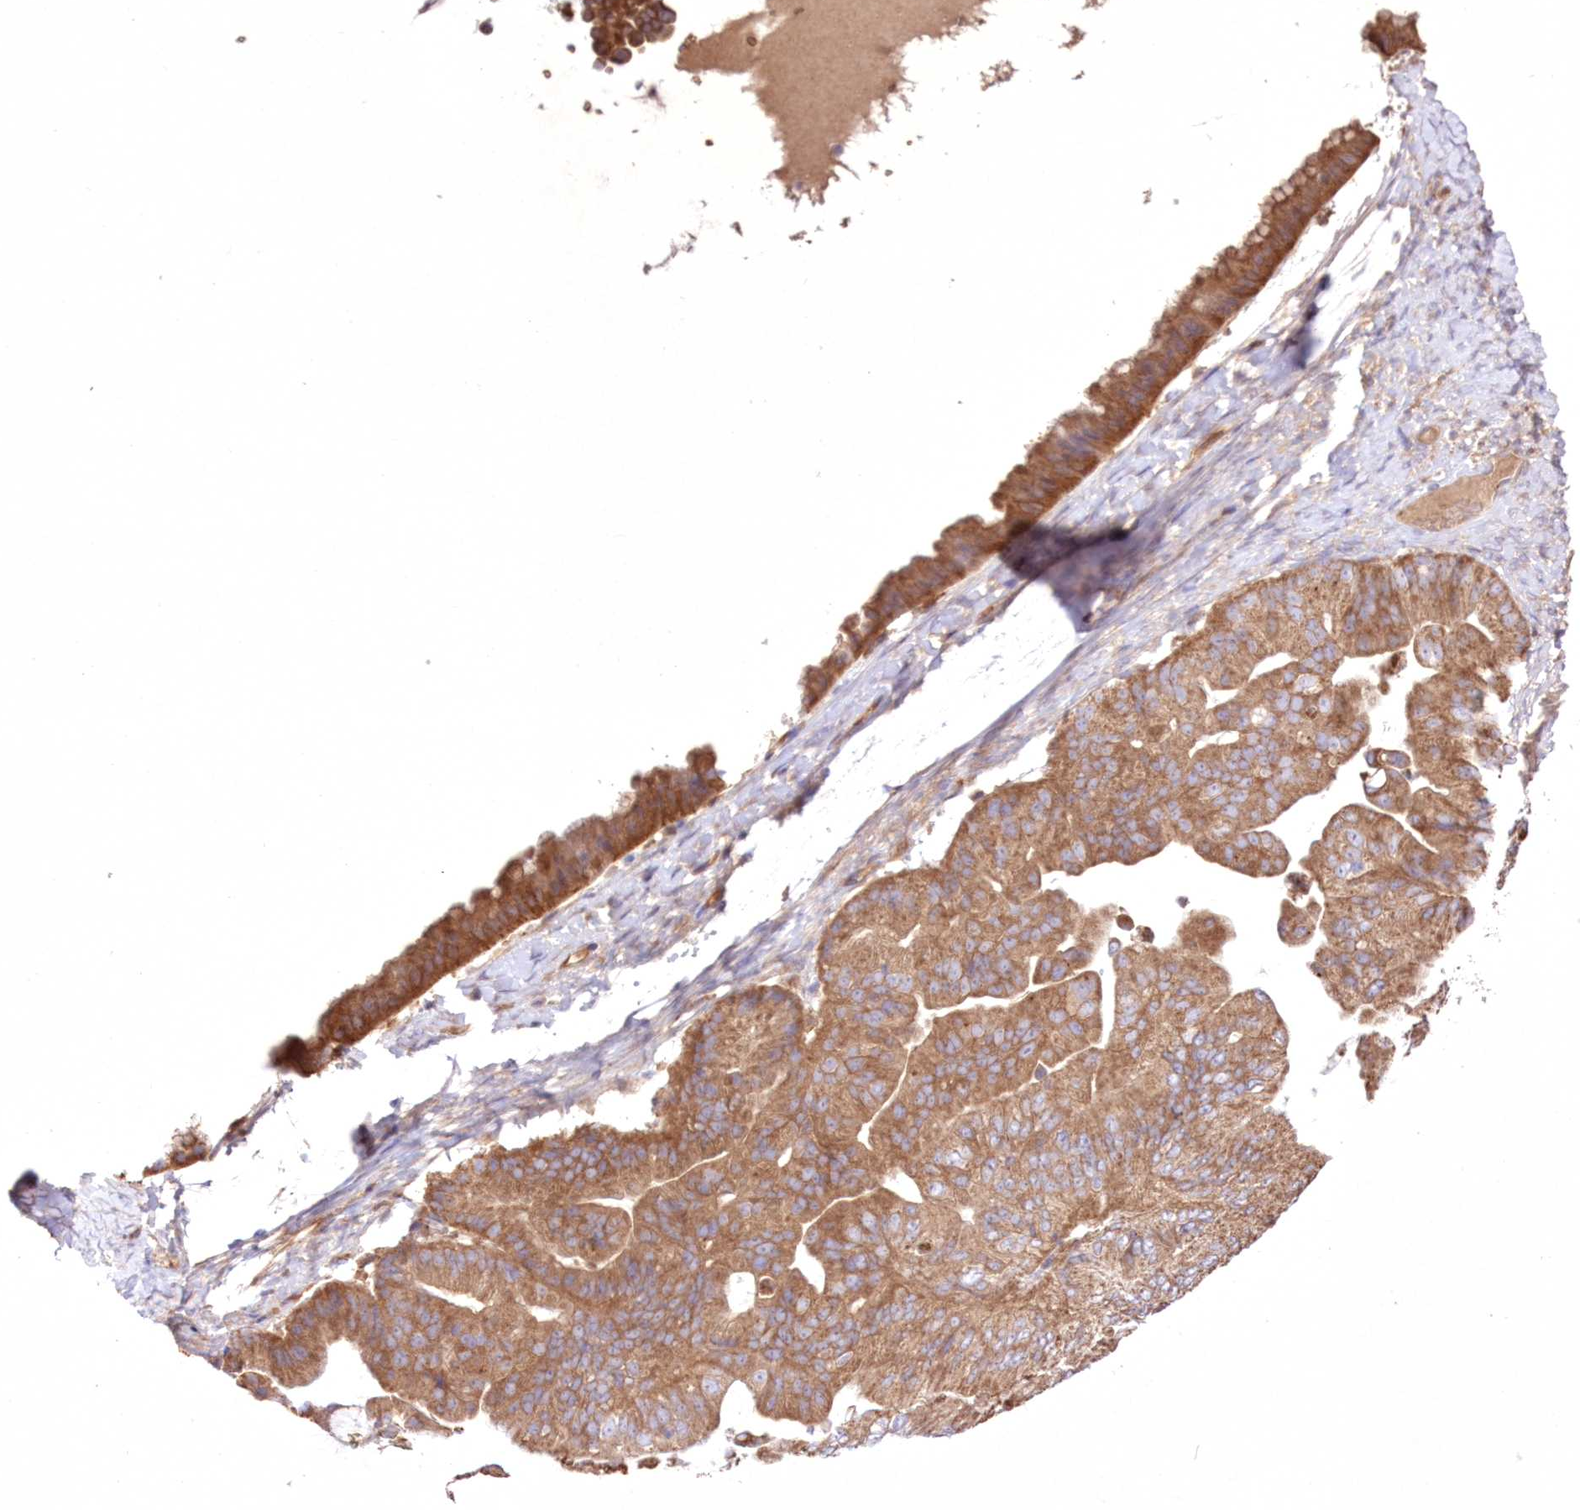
{"staining": {"intensity": "moderate", "quantity": ">75%", "location": "cytoplasmic/membranous"}, "tissue": "ovarian cancer", "cell_type": "Tumor cells", "image_type": "cancer", "snomed": [{"axis": "morphology", "description": "Cystadenocarcinoma, mucinous, NOS"}, {"axis": "topography", "description": "Ovary"}], "caption": "Moderate cytoplasmic/membranous expression is seen in approximately >75% of tumor cells in ovarian mucinous cystadenocarcinoma. (Stains: DAB in brown, nuclei in blue, Microscopy: brightfield microscopy at high magnification).", "gene": "FCHO2", "patient": {"sex": "female", "age": 61}}